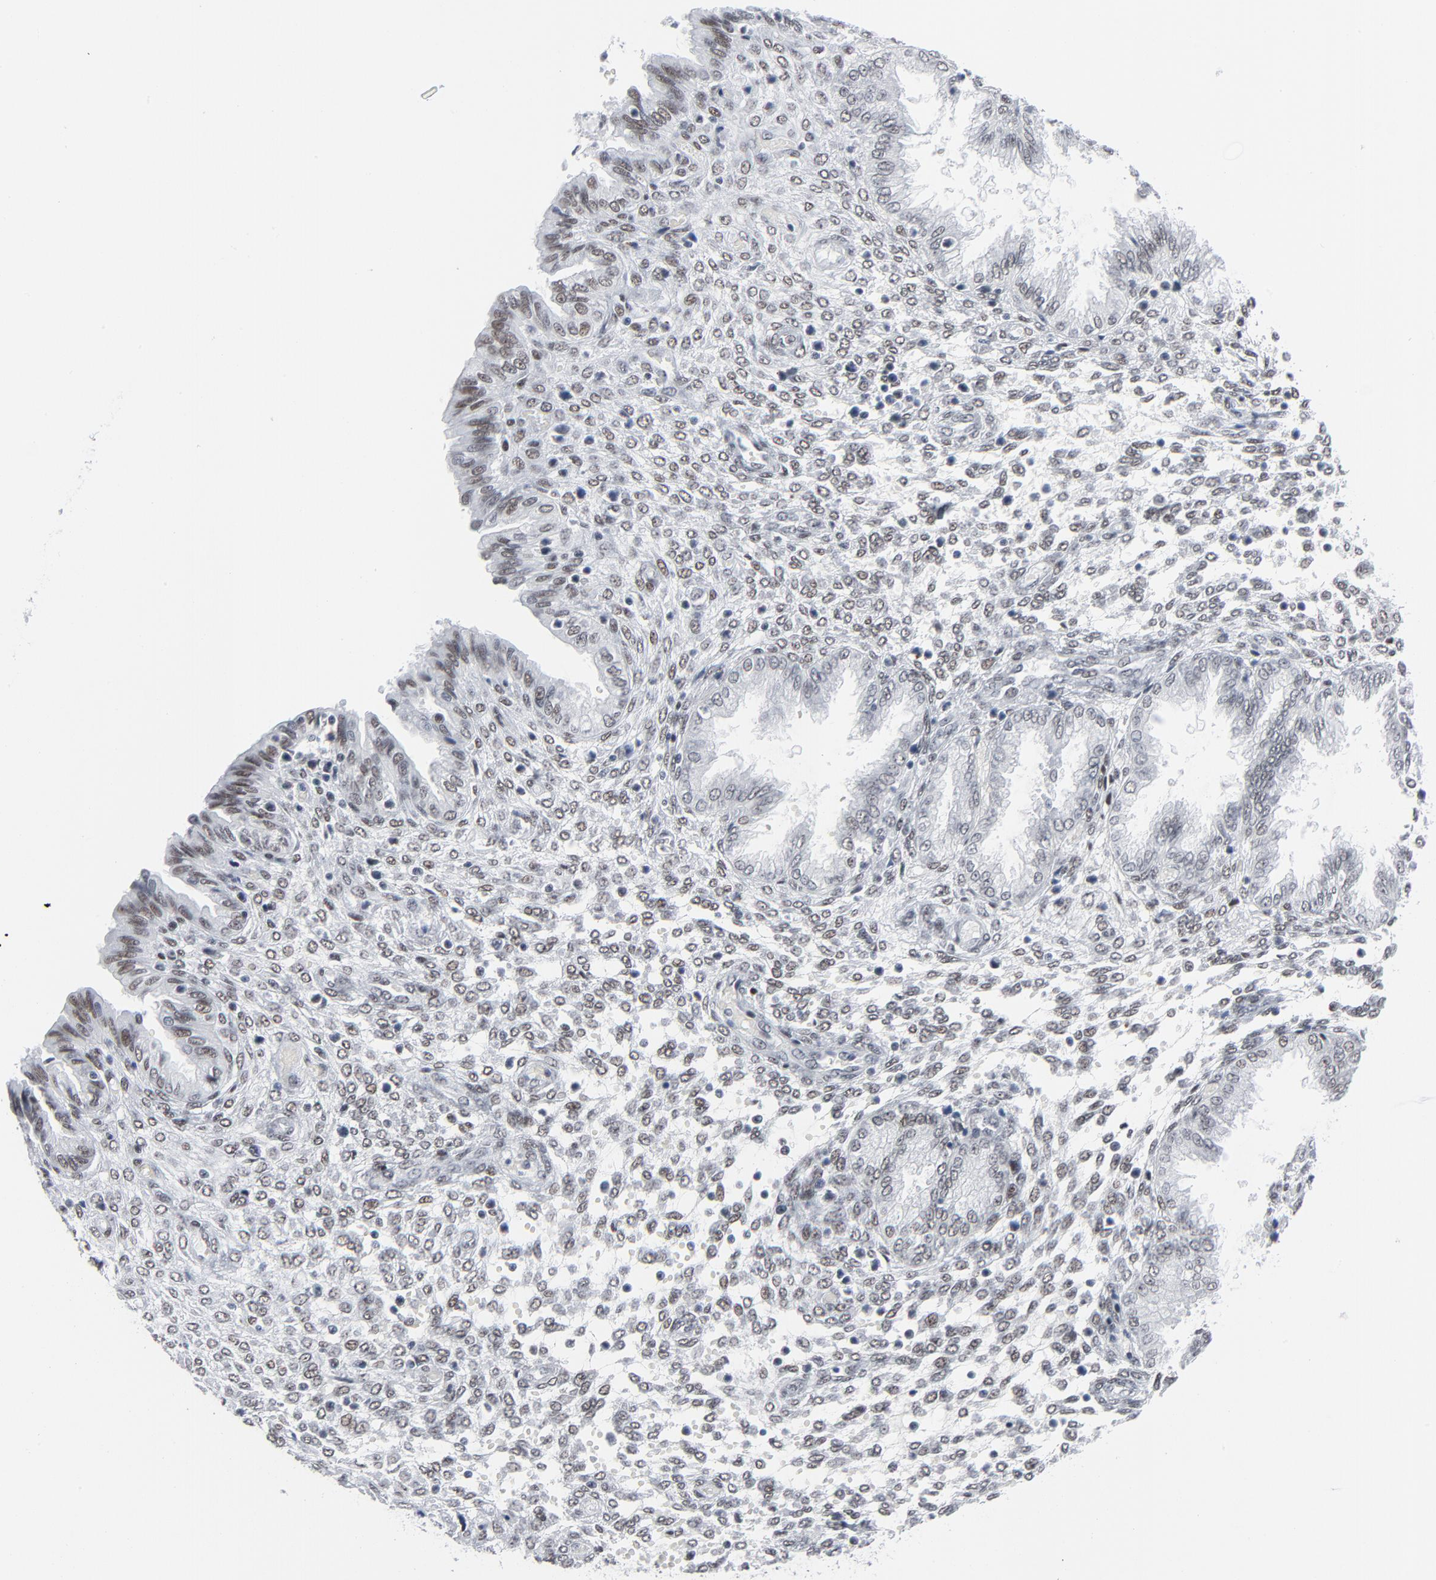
{"staining": {"intensity": "weak", "quantity": ">75%", "location": "nuclear"}, "tissue": "endometrium", "cell_type": "Cells in endometrial stroma", "image_type": "normal", "snomed": [{"axis": "morphology", "description": "Normal tissue, NOS"}, {"axis": "topography", "description": "Endometrium"}], "caption": "This histopathology image exhibits immunohistochemistry staining of unremarkable human endometrium, with low weak nuclear positivity in about >75% of cells in endometrial stroma.", "gene": "SIRT1", "patient": {"sex": "female", "age": 33}}